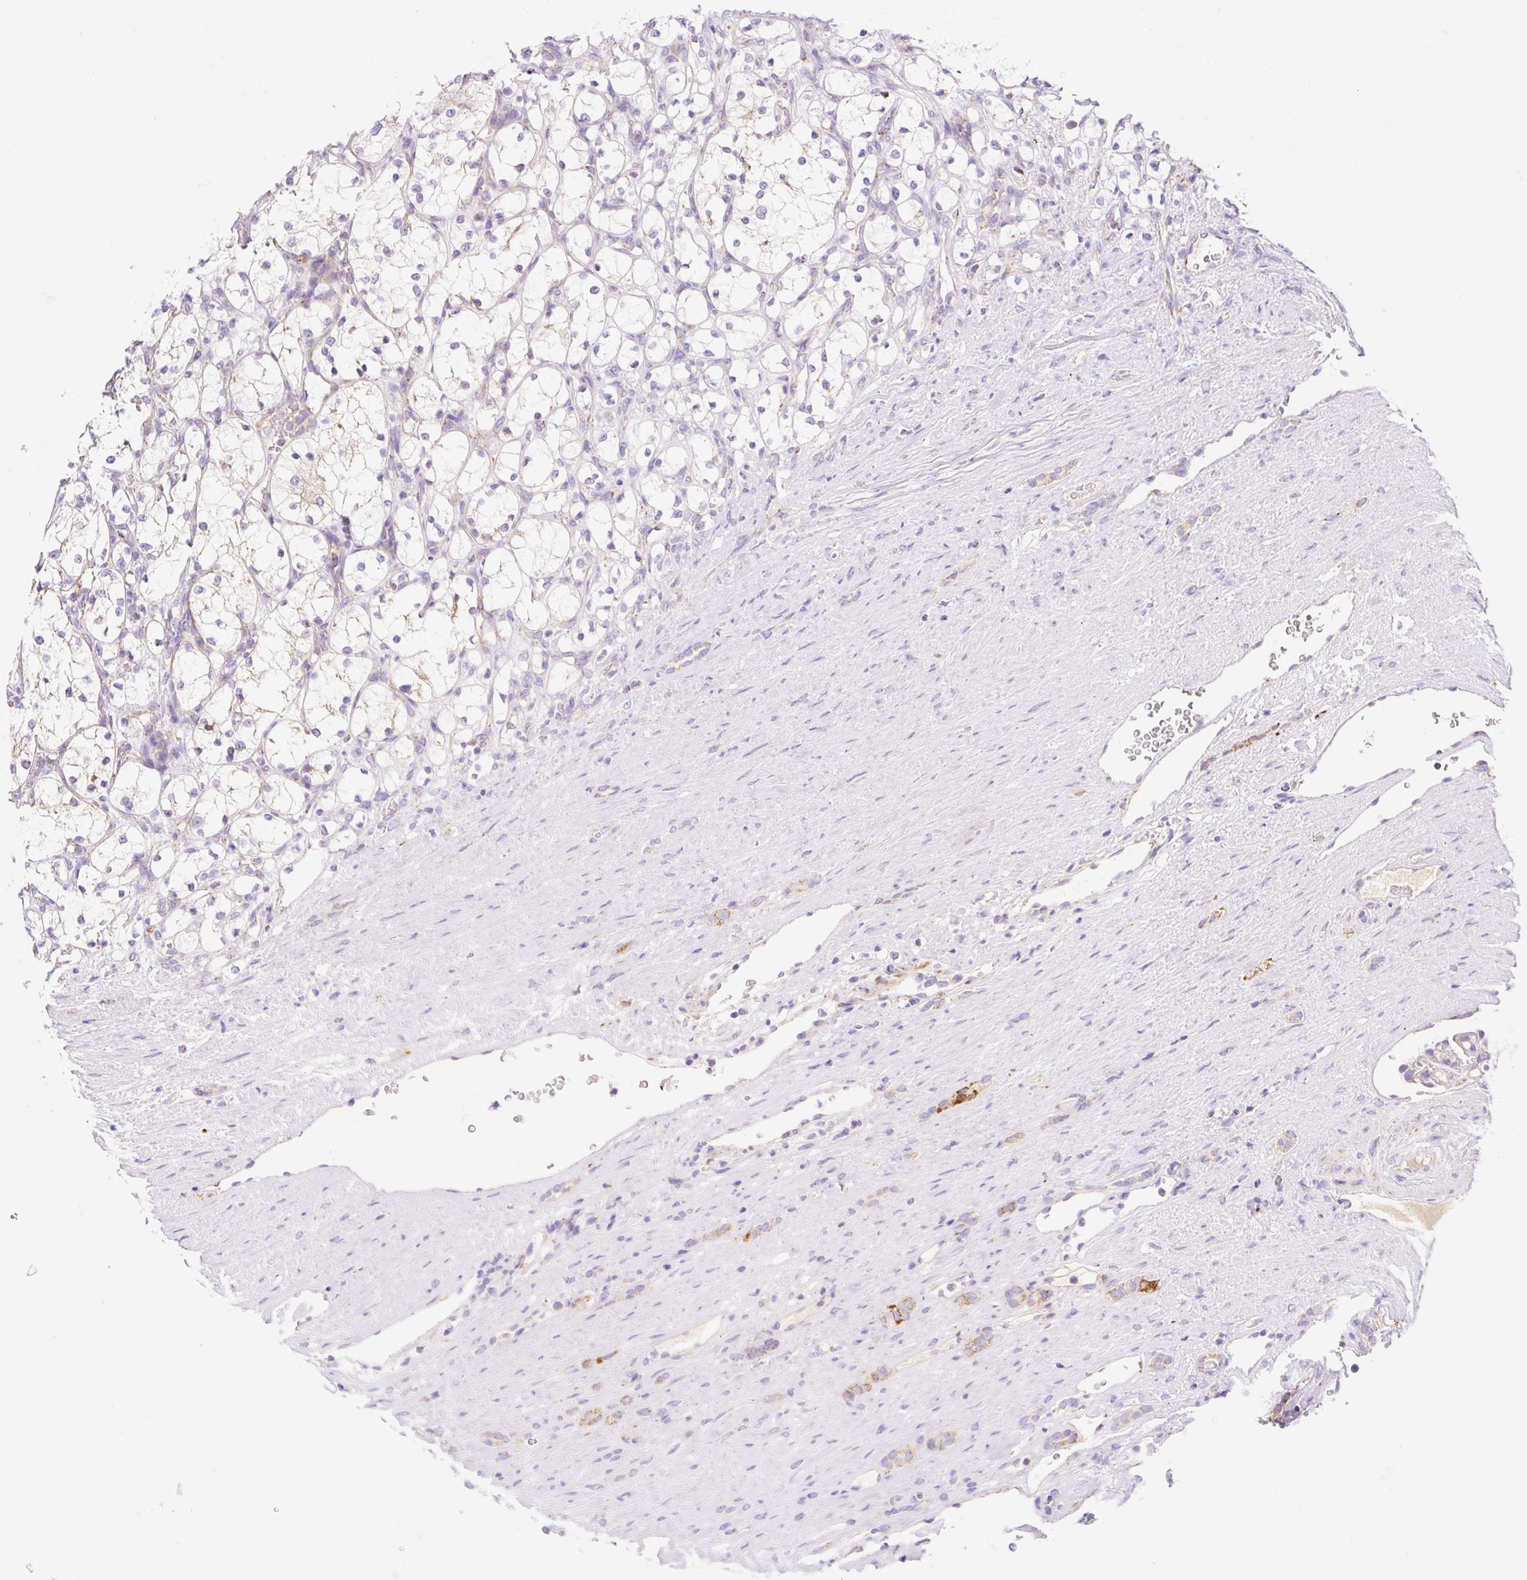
{"staining": {"intensity": "weak", "quantity": "<25%", "location": "cytoplasmic/membranous"}, "tissue": "renal cancer", "cell_type": "Tumor cells", "image_type": "cancer", "snomed": [{"axis": "morphology", "description": "Adenocarcinoma, NOS"}, {"axis": "topography", "description": "Kidney"}], "caption": "Histopathology image shows no protein expression in tumor cells of renal adenocarcinoma tissue.", "gene": "ETNK2", "patient": {"sex": "female", "age": 69}}